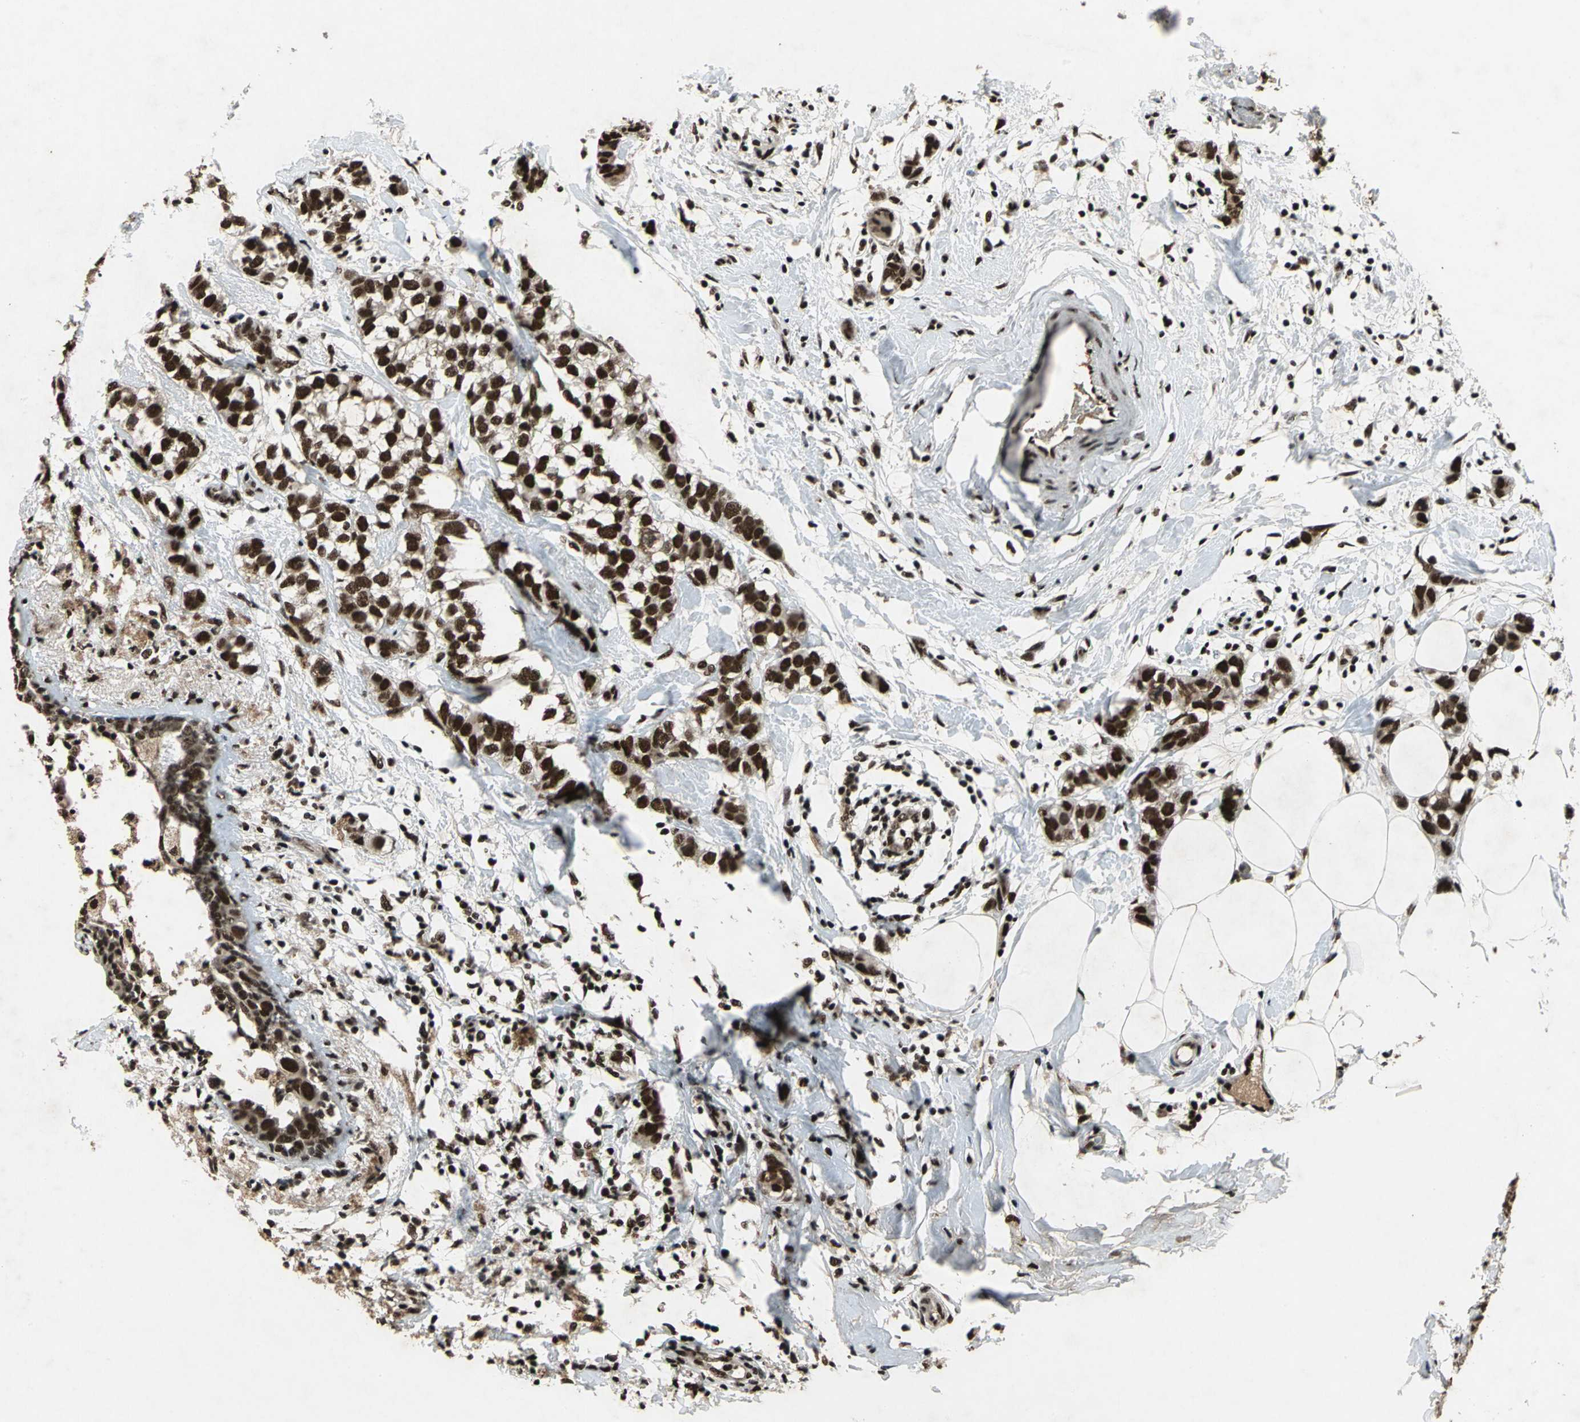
{"staining": {"intensity": "strong", "quantity": ">75%", "location": "nuclear"}, "tissue": "breast cancer", "cell_type": "Tumor cells", "image_type": "cancer", "snomed": [{"axis": "morphology", "description": "Normal tissue, NOS"}, {"axis": "morphology", "description": "Duct carcinoma"}, {"axis": "topography", "description": "Breast"}], "caption": "The micrograph shows staining of intraductal carcinoma (breast), revealing strong nuclear protein expression (brown color) within tumor cells.", "gene": "MTA2", "patient": {"sex": "female", "age": 50}}